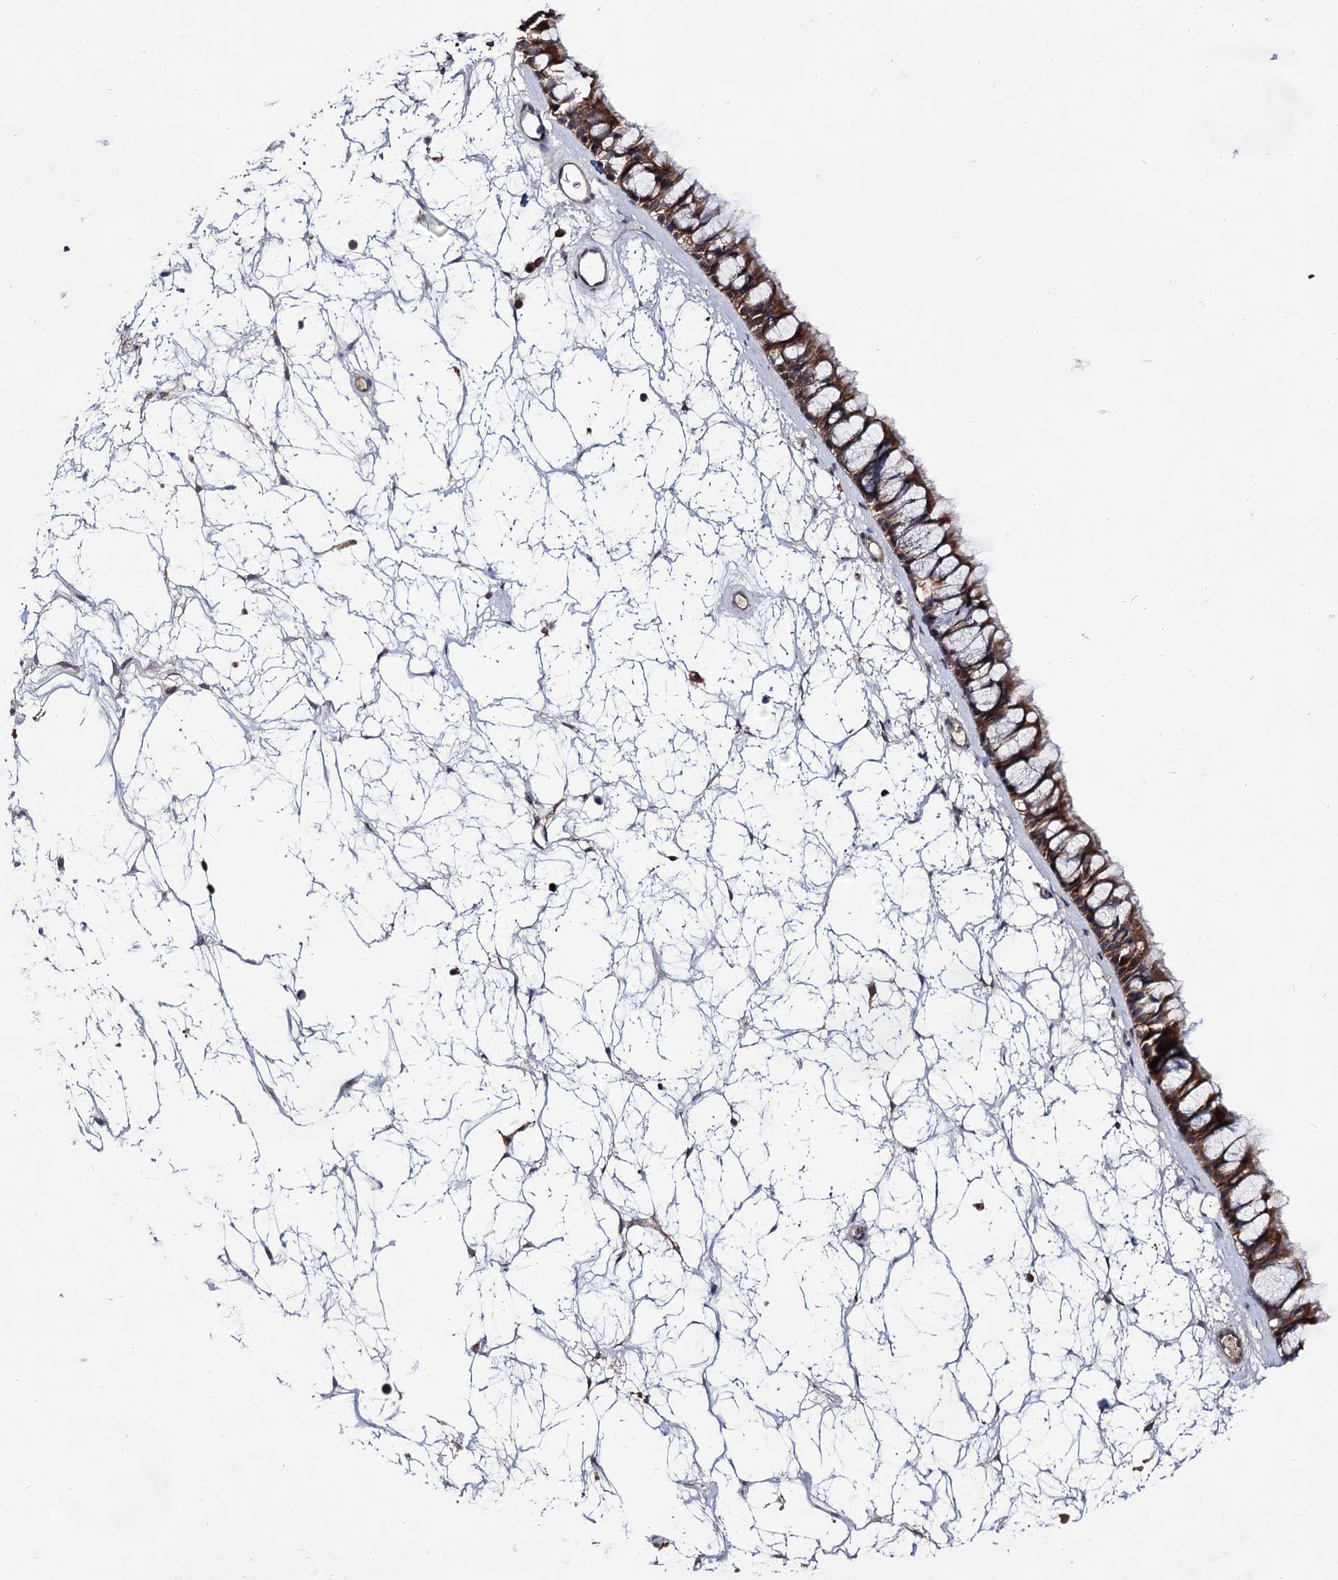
{"staining": {"intensity": "moderate", "quantity": ">75%", "location": "cytoplasmic/membranous"}, "tissue": "nasopharynx", "cell_type": "Respiratory epithelial cells", "image_type": "normal", "snomed": [{"axis": "morphology", "description": "Normal tissue, NOS"}, {"axis": "topography", "description": "Nasopharynx"}], "caption": "IHC of benign nasopharynx displays medium levels of moderate cytoplasmic/membranous expression in about >75% of respiratory epithelial cells.", "gene": "NAA25", "patient": {"sex": "male", "age": 64}}